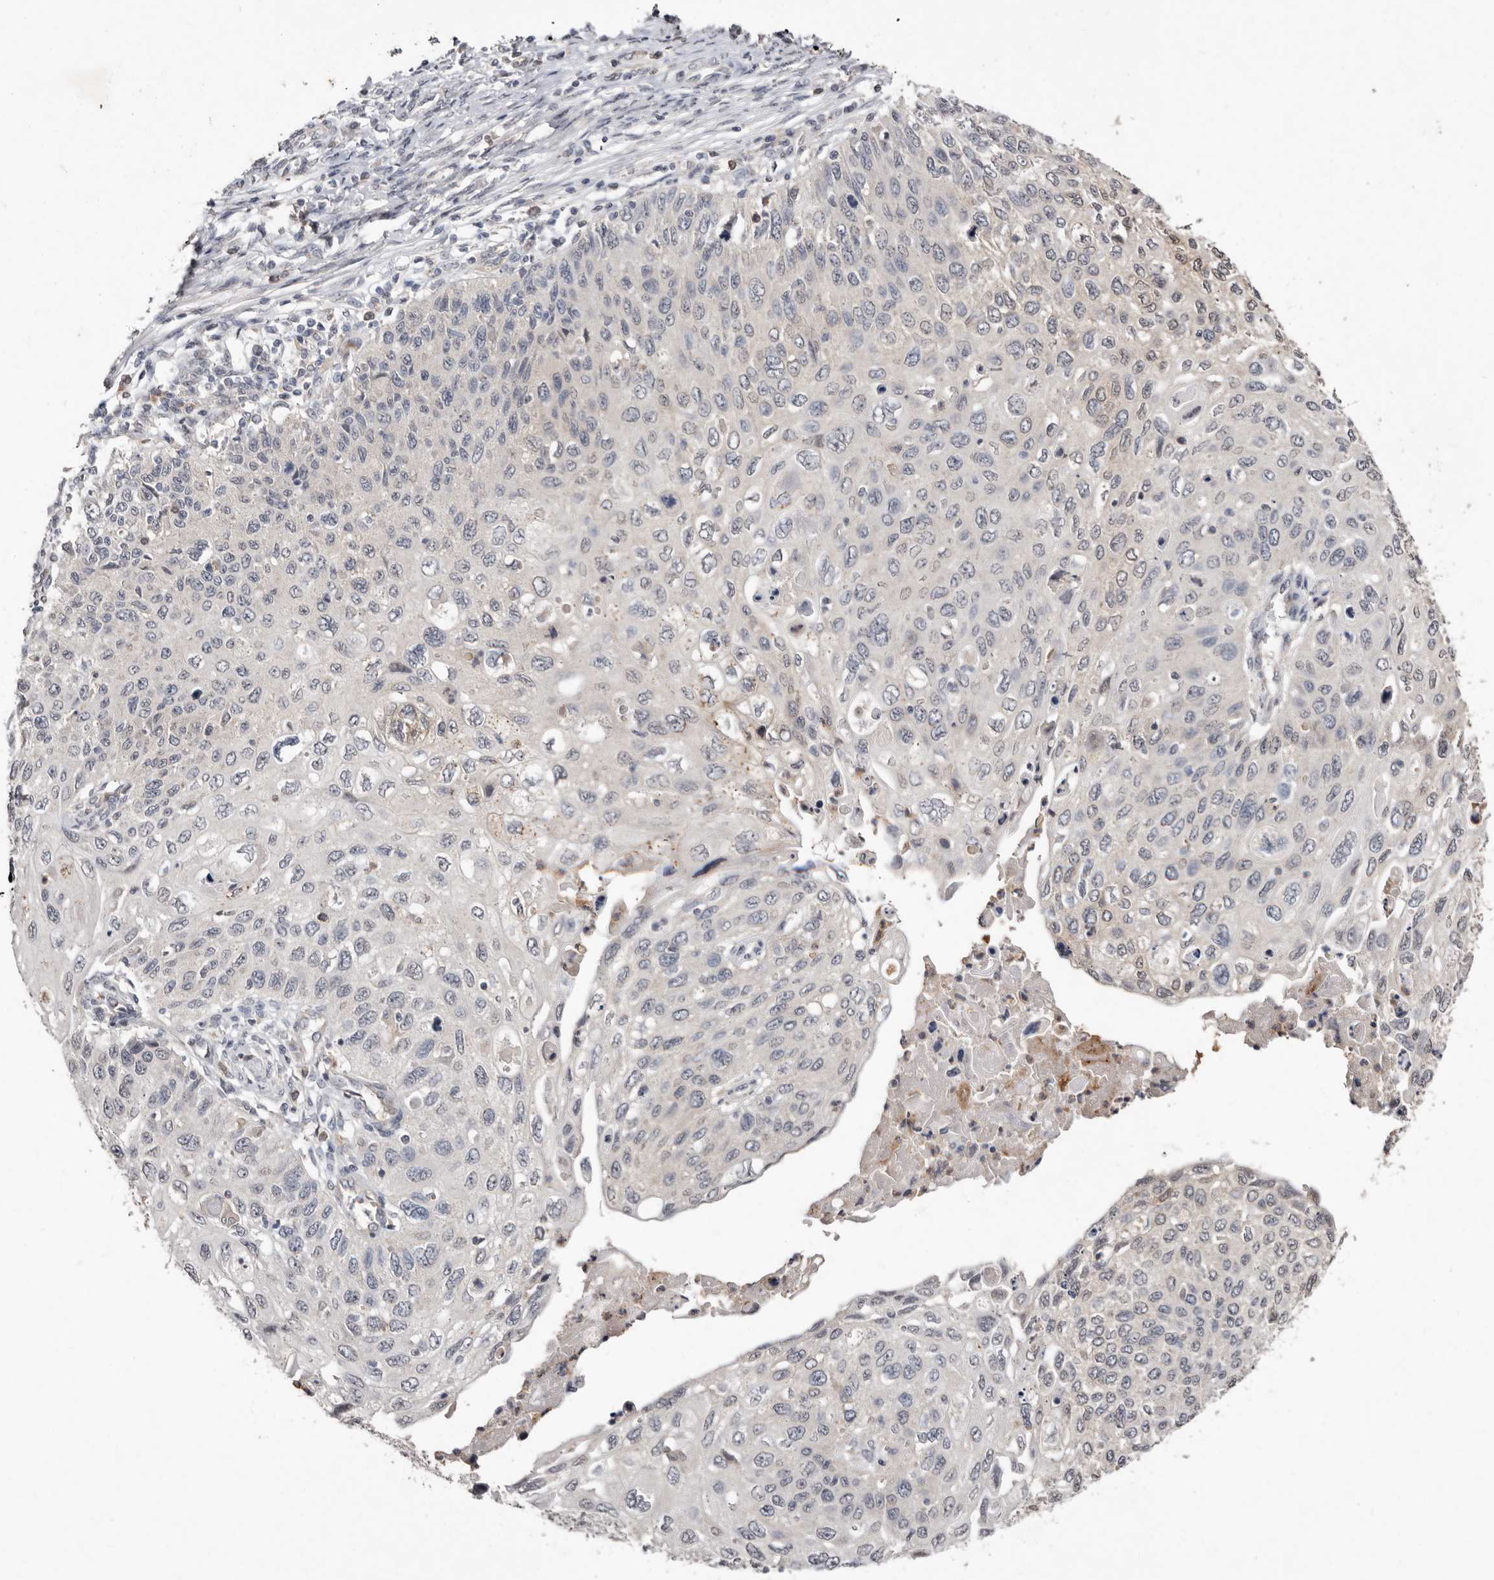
{"staining": {"intensity": "negative", "quantity": "none", "location": "none"}, "tissue": "cervical cancer", "cell_type": "Tumor cells", "image_type": "cancer", "snomed": [{"axis": "morphology", "description": "Squamous cell carcinoma, NOS"}, {"axis": "topography", "description": "Cervix"}], "caption": "Photomicrograph shows no significant protein positivity in tumor cells of cervical squamous cell carcinoma. (DAB (3,3'-diaminobenzidine) immunohistochemistry (IHC), high magnification).", "gene": "SULT1E1", "patient": {"sex": "female", "age": 70}}